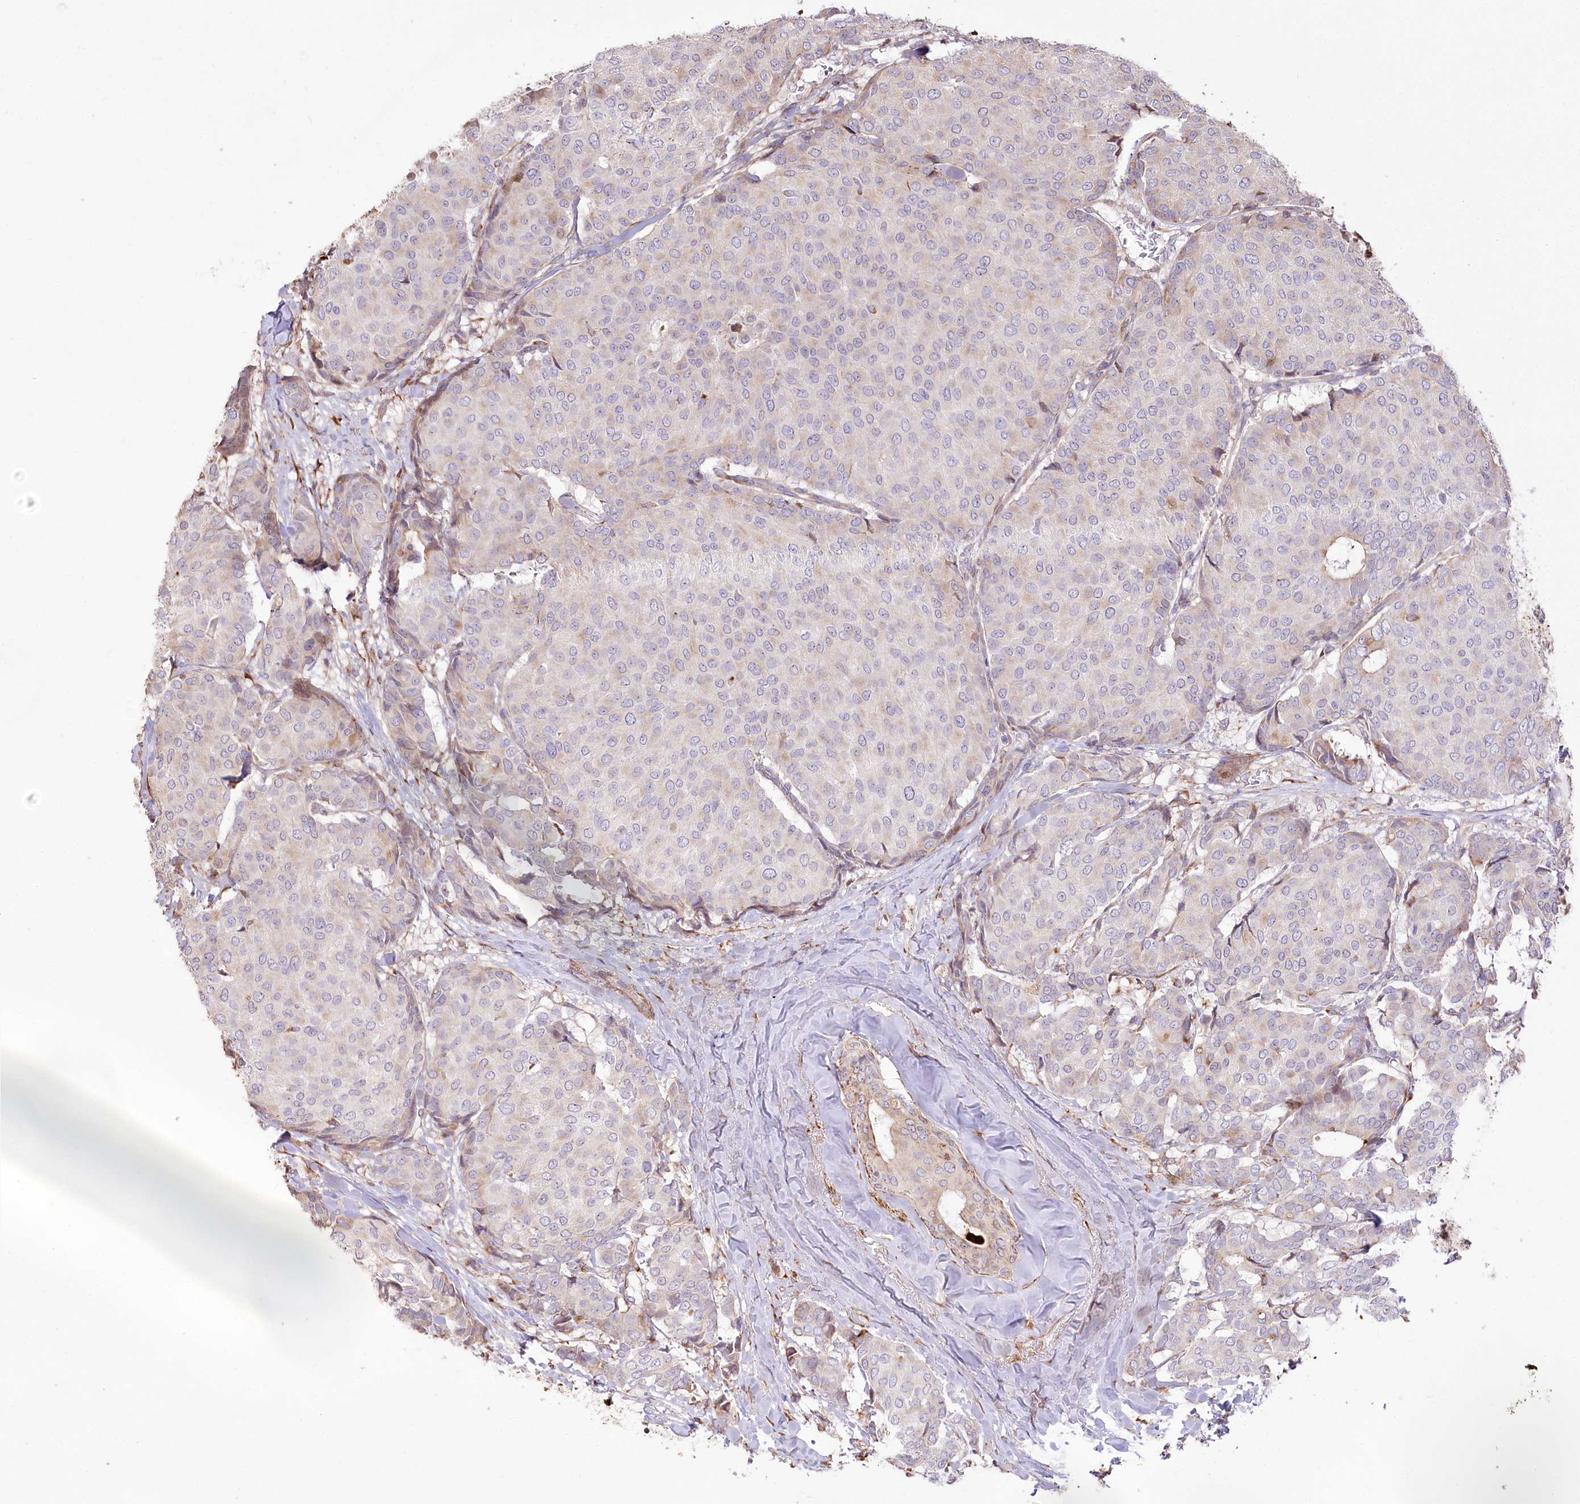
{"staining": {"intensity": "weak", "quantity": "<25%", "location": "cytoplasmic/membranous"}, "tissue": "breast cancer", "cell_type": "Tumor cells", "image_type": "cancer", "snomed": [{"axis": "morphology", "description": "Duct carcinoma"}, {"axis": "topography", "description": "Breast"}], "caption": "This is a image of immunohistochemistry staining of breast cancer (infiltrating ductal carcinoma), which shows no staining in tumor cells.", "gene": "RNF24", "patient": {"sex": "female", "age": 75}}